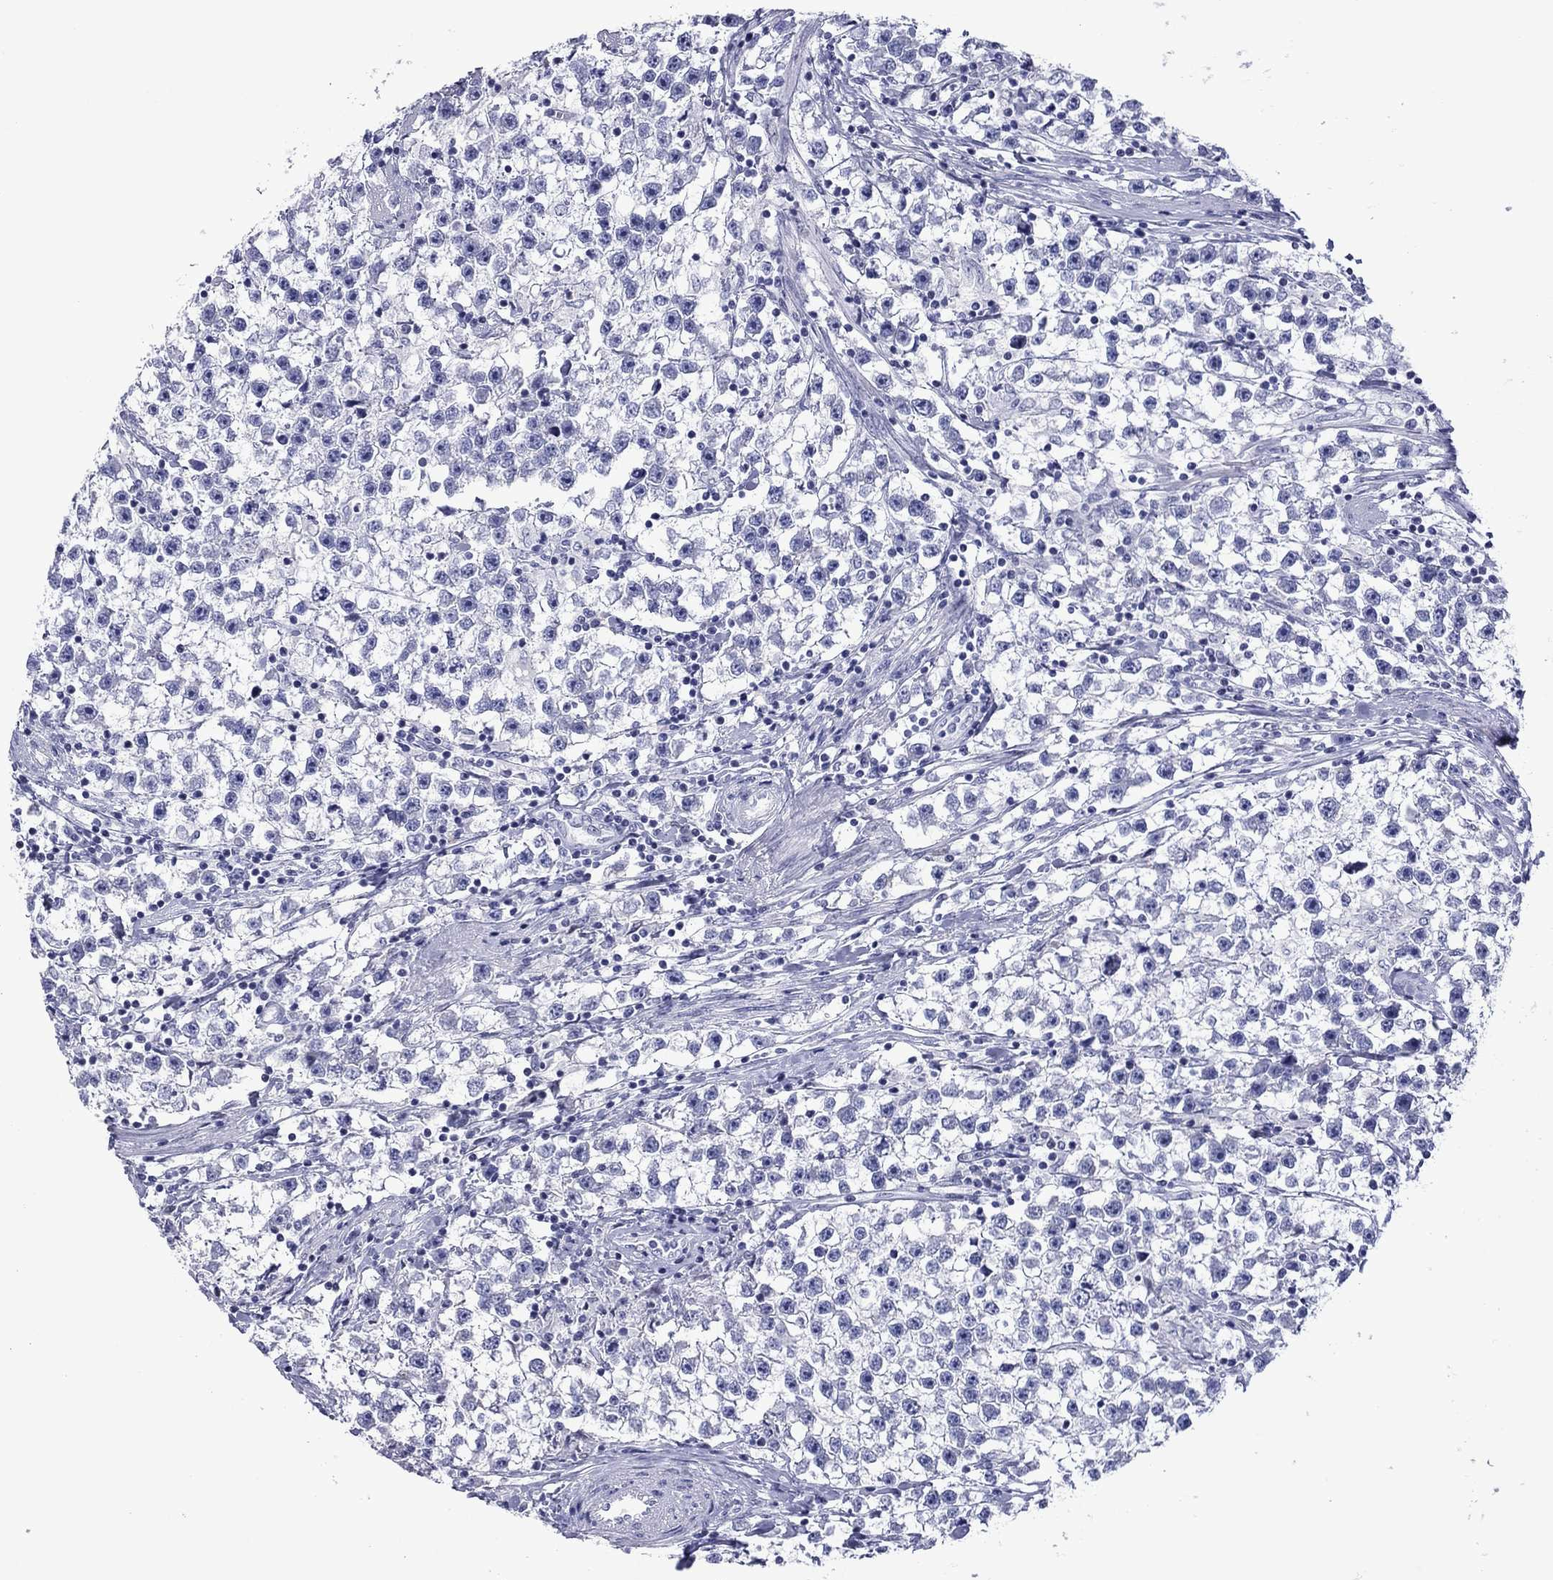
{"staining": {"intensity": "negative", "quantity": "none", "location": "none"}, "tissue": "testis cancer", "cell_type": "Tumor cells", "image_type": "cancer", "snomed": [{"axis": "morphology", "description": "Seminoma, NOS"}, {"axis": "topography", "description": "Testis"}], "caption": "Histopathology image shows no protein staining in tumor cells of seminoma (testis) tissue.", "gene": "PIWIL1", "patient": {"sex": "male", "age": 59}}